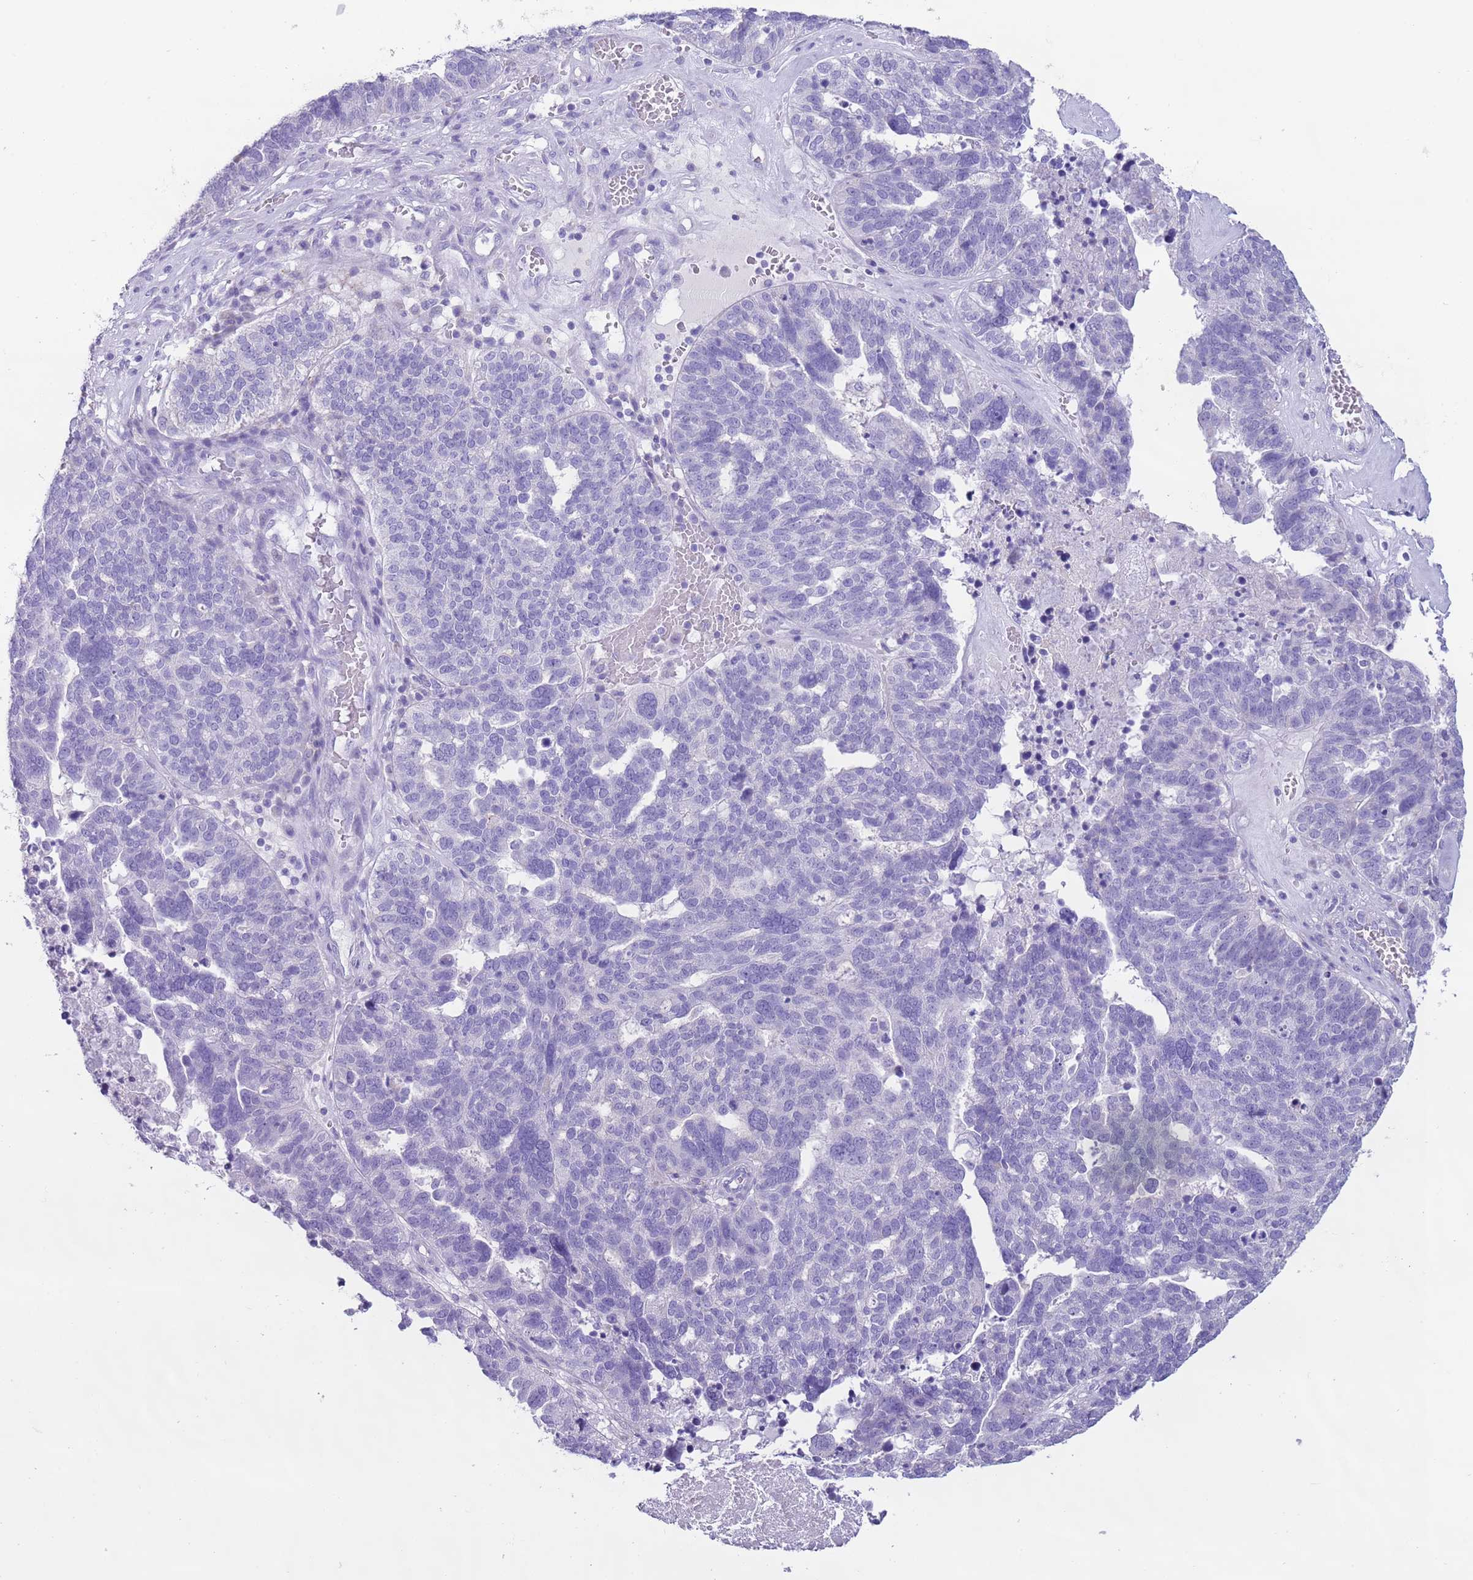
{"staining": {"intensity": "negative", "quantity": "none", "location": "none"}, "tissue": "ovarian cancer", "cell_type": "Tumor cells", "image_type": "cancer", "snomed": [{"axis": "morphology", "description": "Cystadenocarcinoma, serous, NOS"}, {"axis": "topography", "description": "Ovary"}], "caption": "Histopathology image shows no significant protein positivity in tumor cells of serous cystadenocarcinoma (ovarian). (Immunohistochemistry, brightfield microscopy, high magnification).", "gene": "ZNF697", "patient": {"sex": "female", "age": 59}}